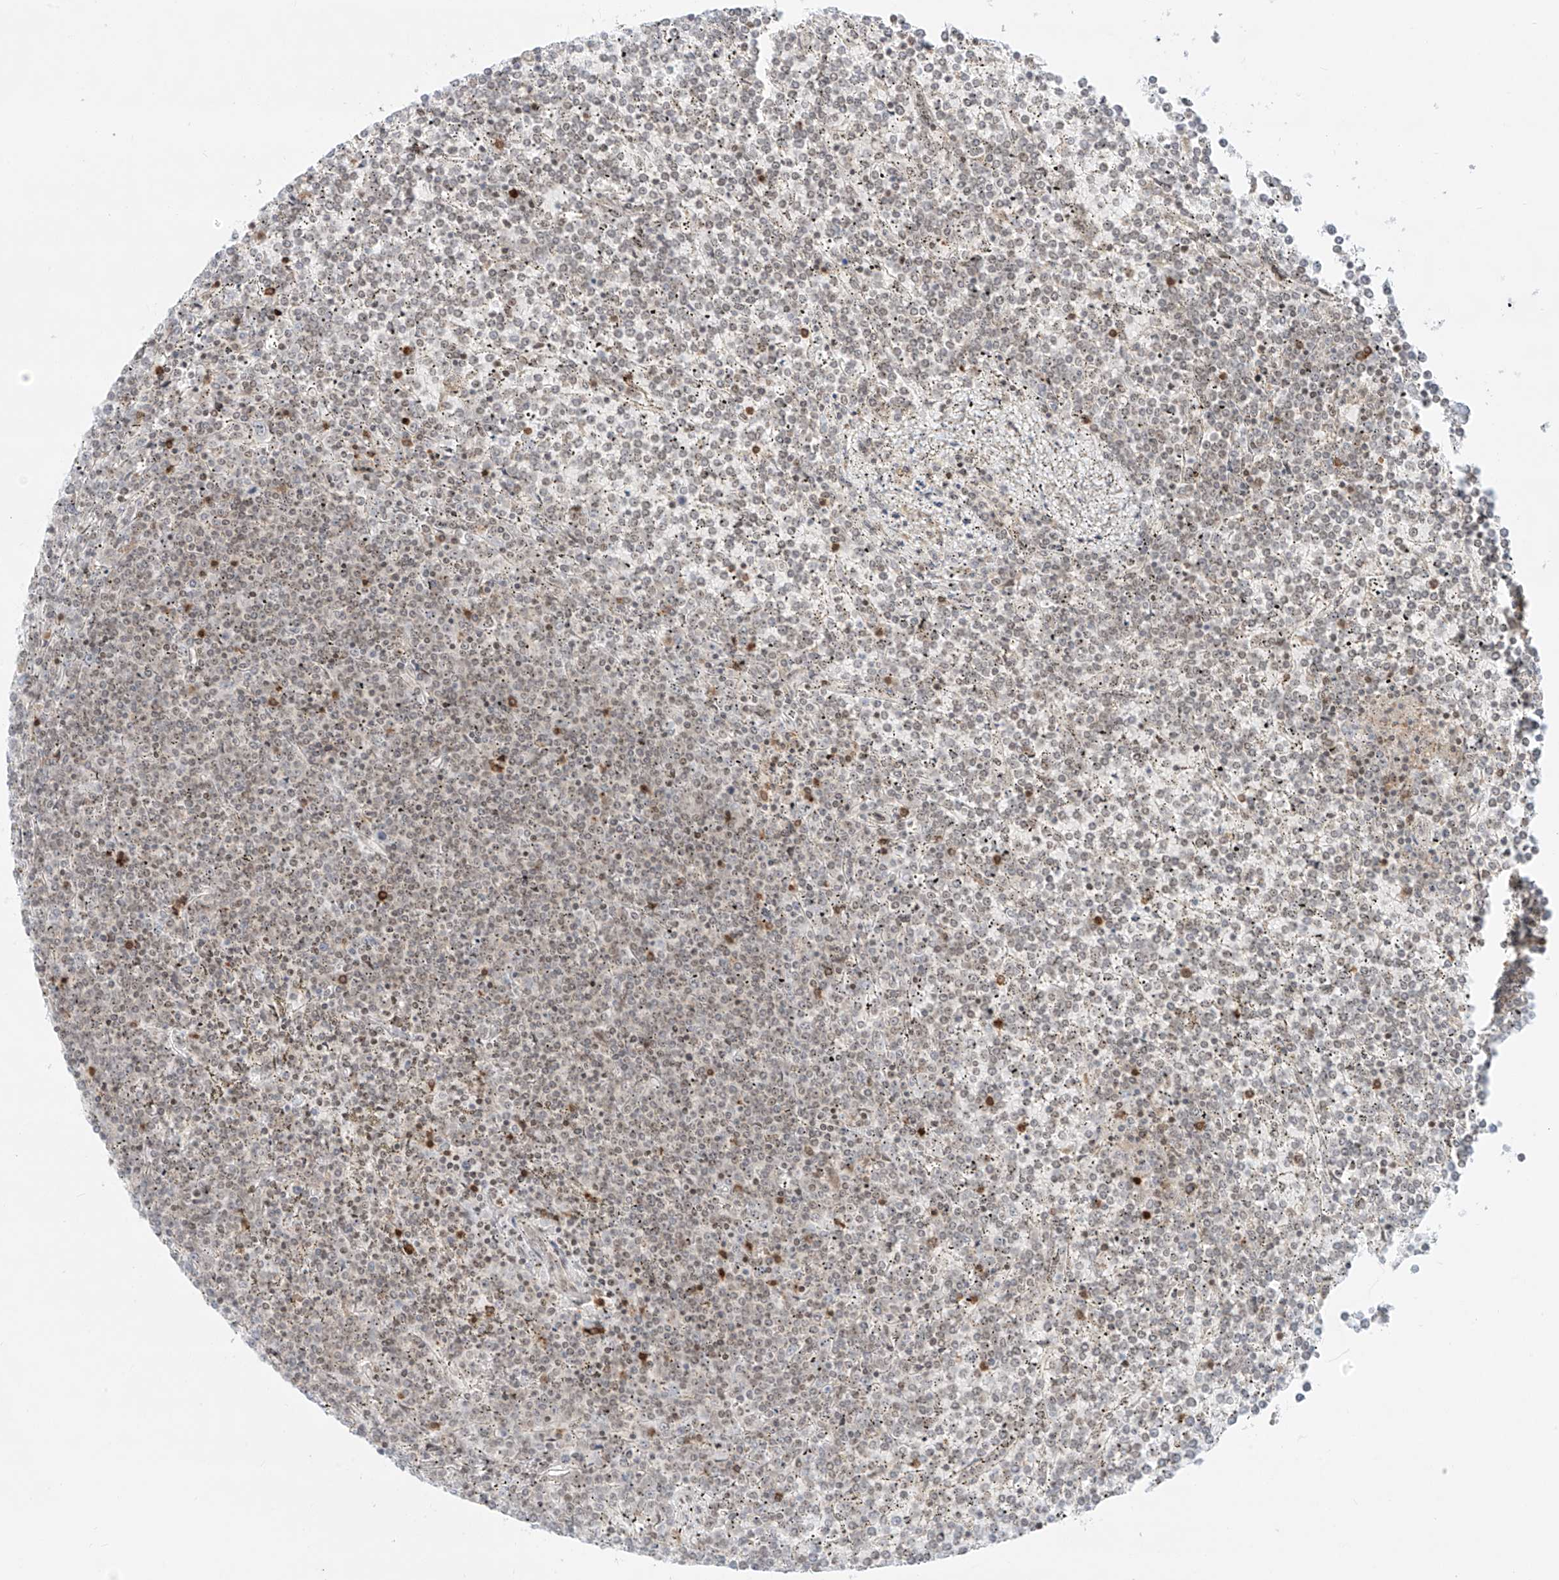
{"staining": {"intensity": "weak", "quantity": "<25%", "location": "nuclear"}, "tissue": "lymphoma", "cell_type": "Tumor cells", "image_type": "cancer", "snomed": [{"axis": "morphology", "description": "Malignant lymphoma, non-Hodgkin's type, Low grade"}, {"axis": "topography", "description": "Spleen"}], "caption": "A histopathology image of human lymphoma is negative for staining in tumor cells.", "gene": "ZNF512", "patient": {"sex": "female", "age": 19}}